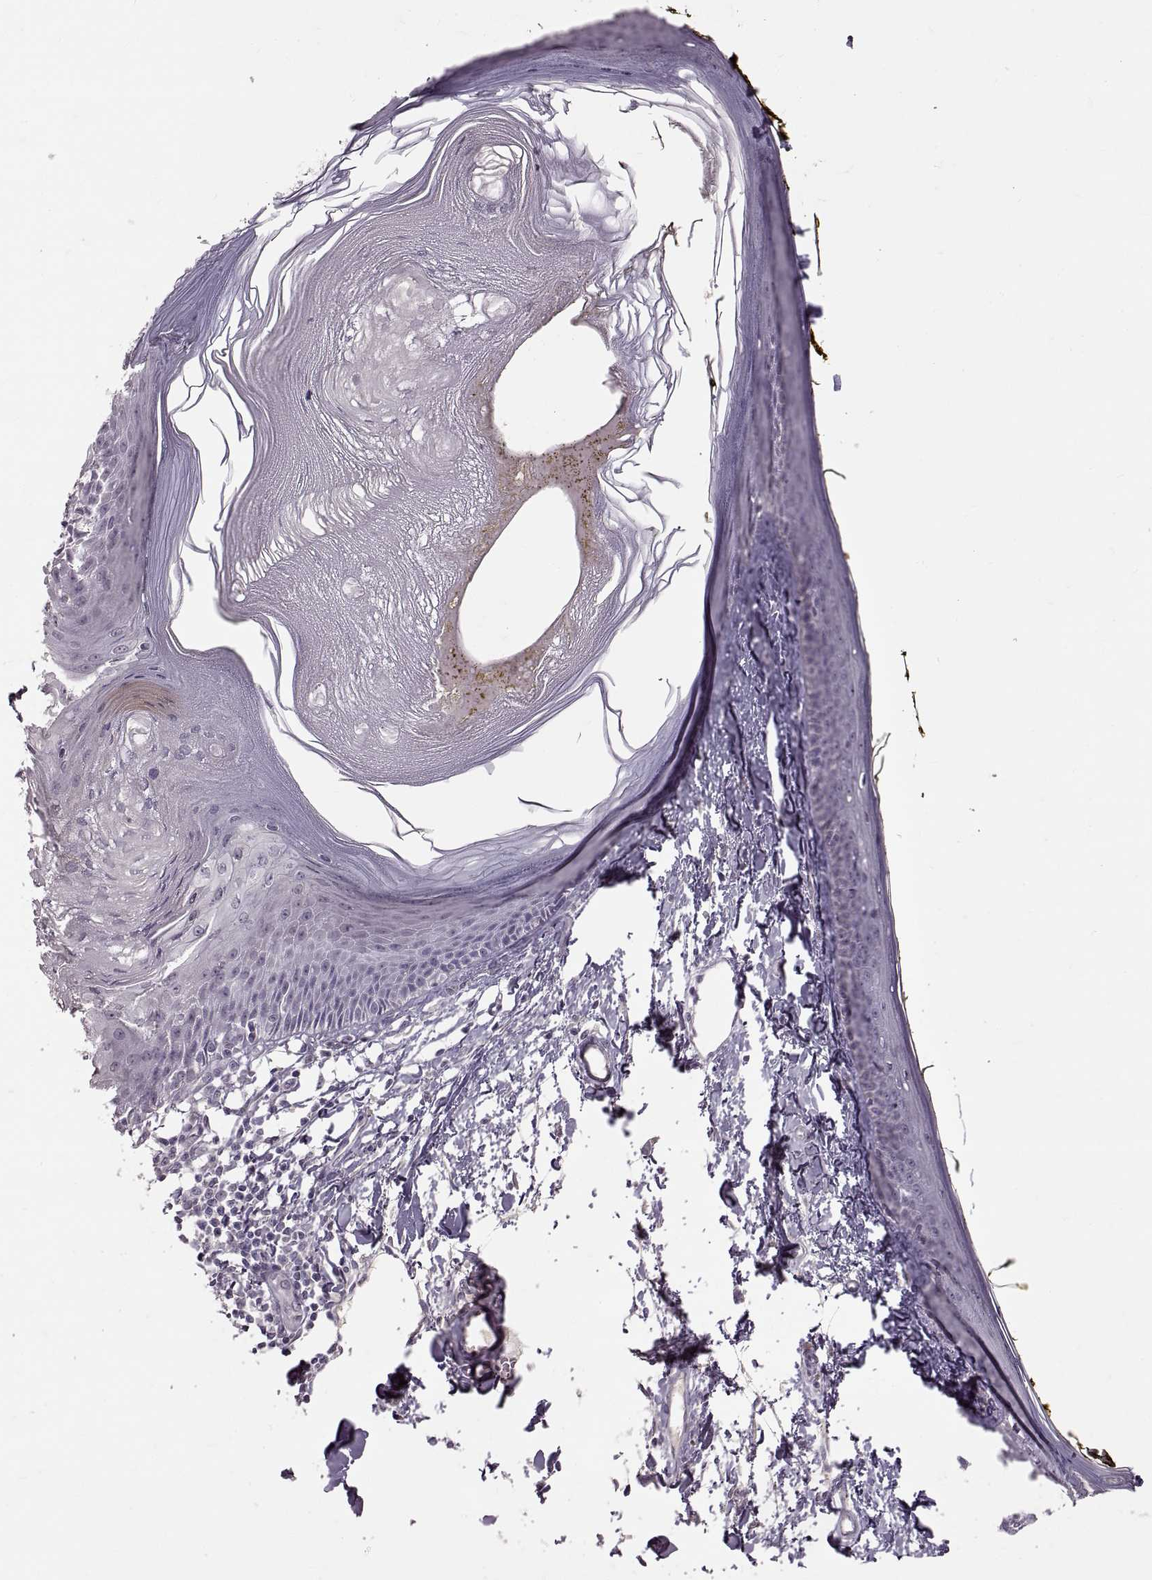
{"staining": {"intensity": "negative", "quantity": "none", "location": "none"}, "tissue": "skin", "cell_type": "Fibroblasts", "image_type": "normal", "snomed": [{"axis": "morphology", "description": "Normal tissue, NOS"}, {"axis": "topography", "description": "Skin"}], "caption": "Fibroblasts are negative for brown protein staining in normal skin. (Brightfield microscopy of DAB (3,3'-diaminobenzidine) immunohistochemistry at high magnification).", "gene": "CDH2", "patient": {"sex": "male", "age": 76}}